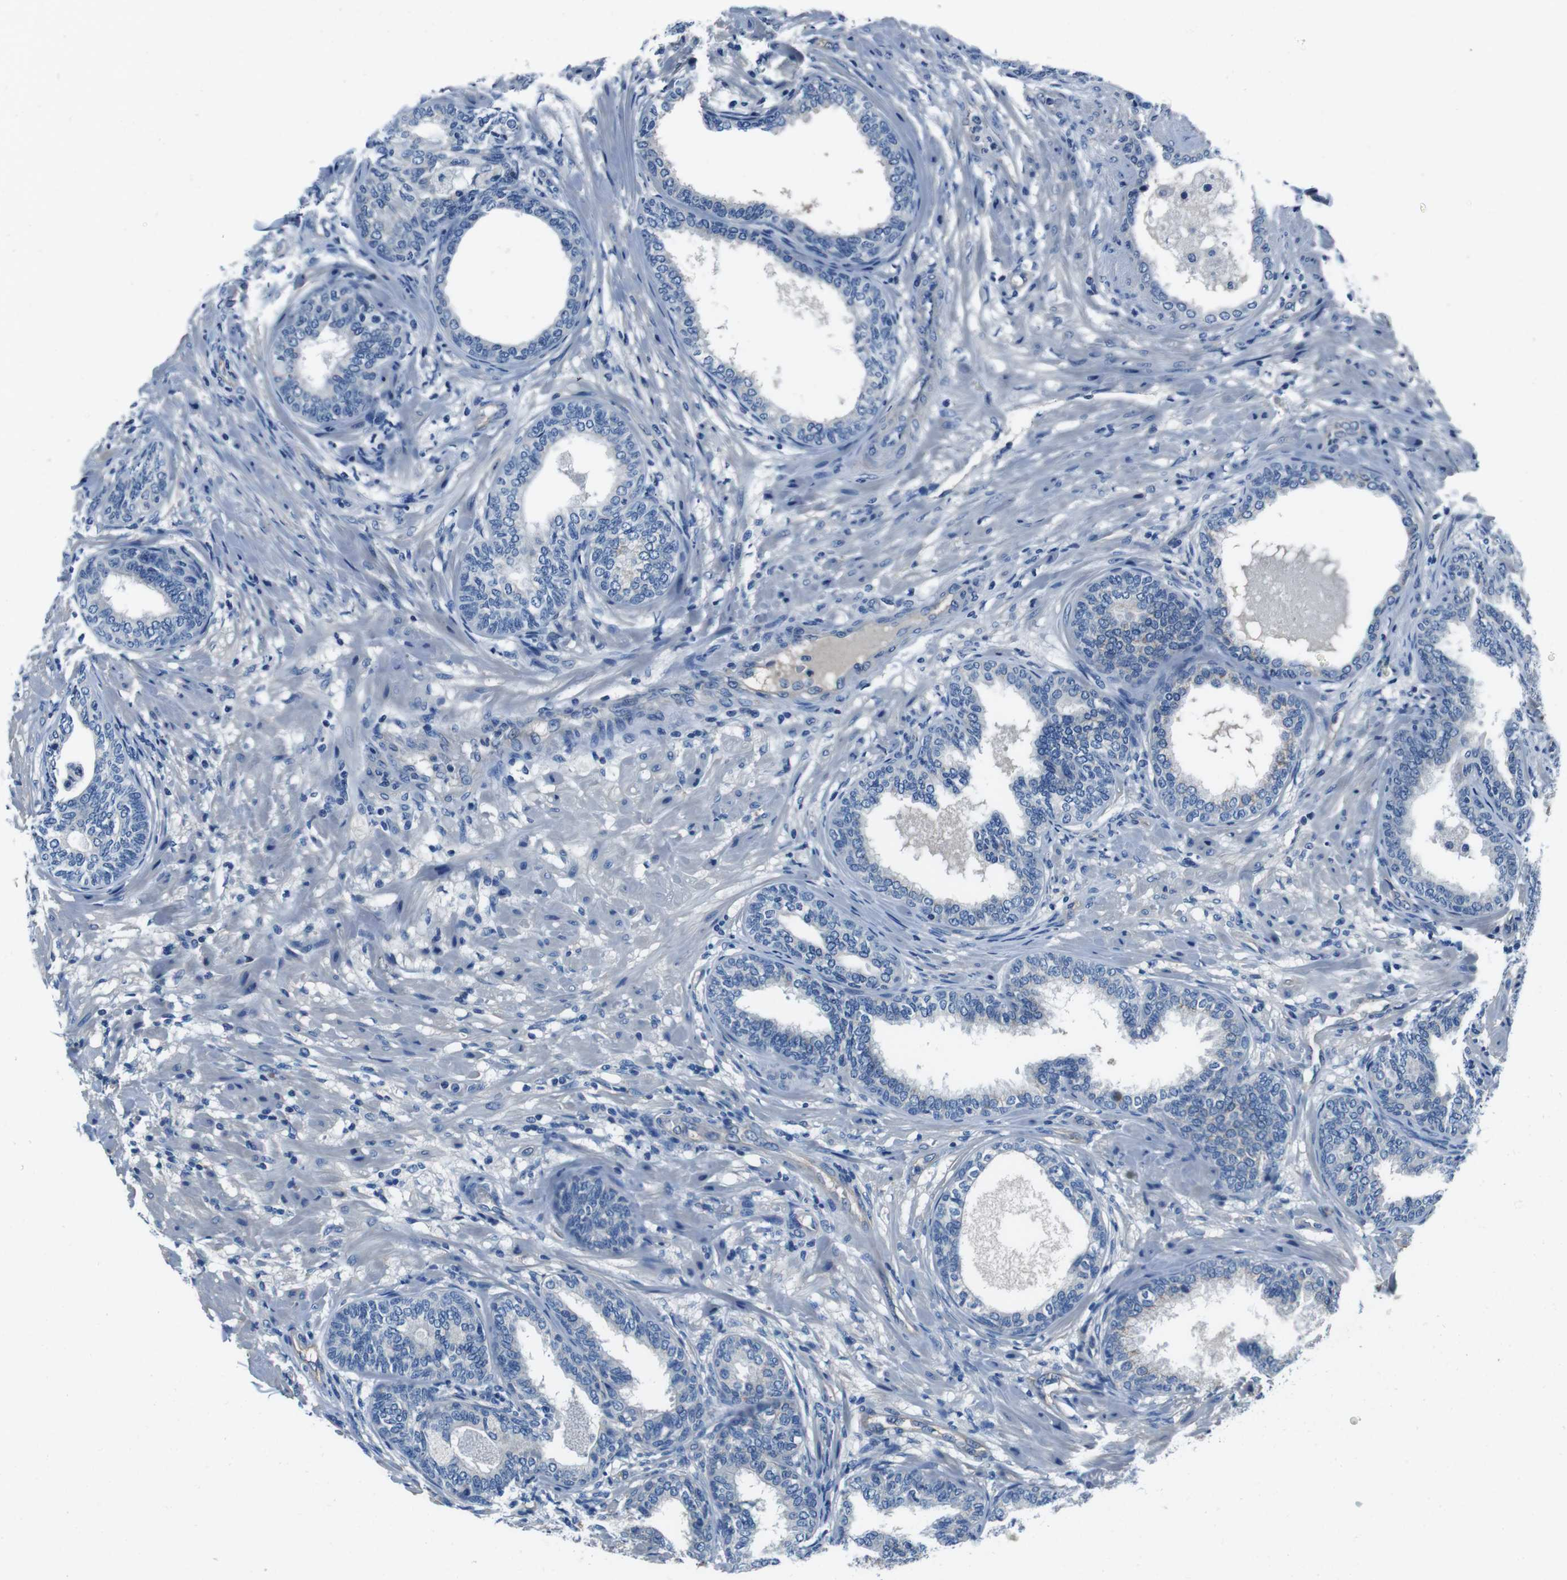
{"staining": {"intensity": "negative", "quantity": "none", "location": "none"}, "tissue": "prostate", "cell_type": "Glandular cells", "image_type": "normal", "snomed": [{"axis": "morphology", "description": "Normal tissue, NOS"}, {"axis": "topography", "description": "Prostate"}], "caption": "High magnification brightfield microscopy of unremarkable prostate stained with DAB (3,3'-diaminobenzidine) (brown) and counterstained with hematoxylin (blue): glandular cells show no significant positivity.", "gene": "CASQ1", "patient": {"sex": "male", "age": 76}}